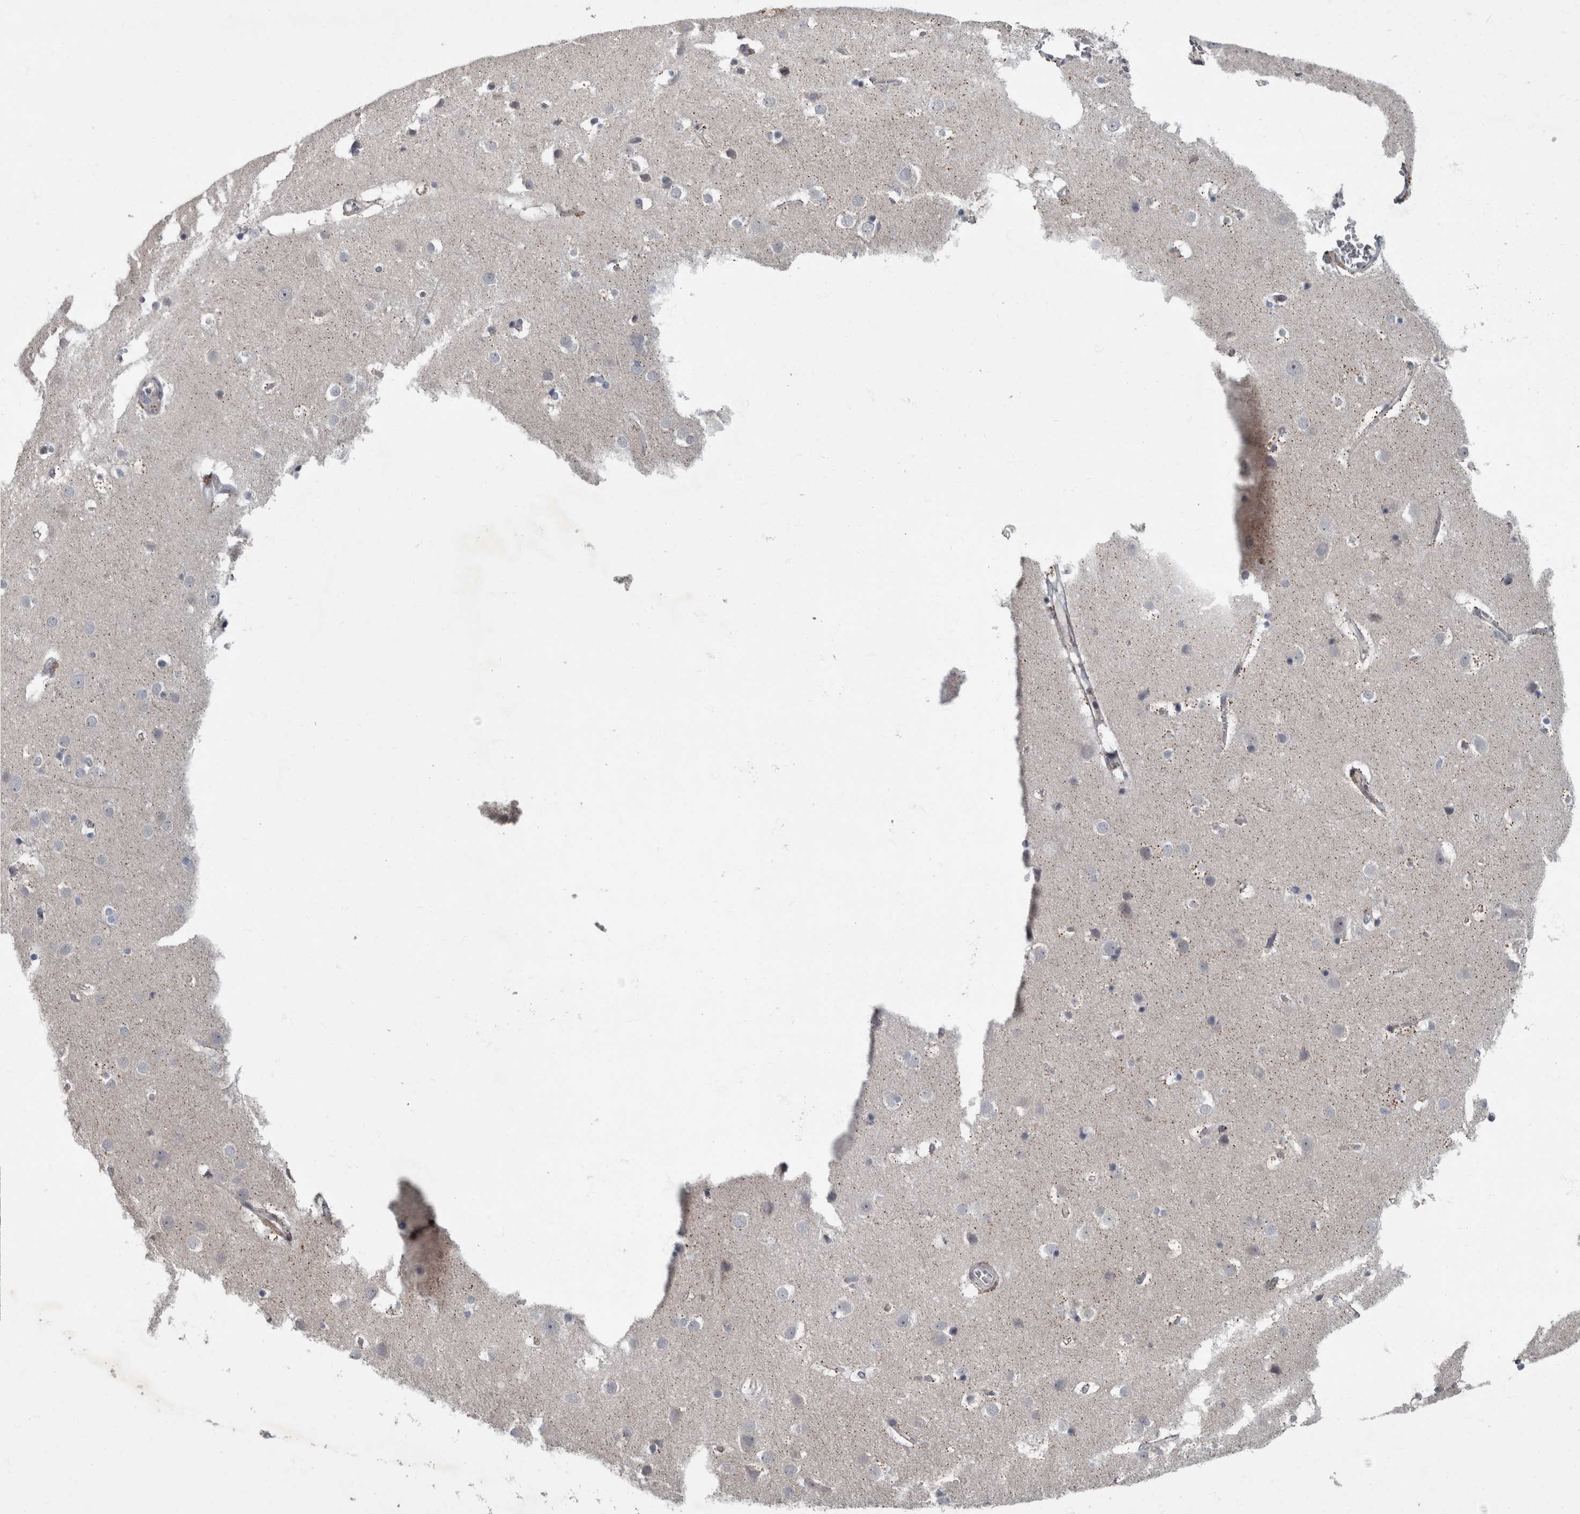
{"staining": {"intensity": "negative", "quantity": "none", "location": "none"}, "tissue": "cerebral cortex", "cell_type": "Endothelial cells", "image_type": "normal", "snomed": [{"axis": "morphology", "description": "Normal tissue, NOS"}, {"axis": "topography", "description": "Cerebral cortex"}], "caption": "Immunohistochemistry (IHC) micrograph of normal cerebral cortex stained for a protein (brown), which exhibits no staining in endothelial cells.", "gene": "CDC42BPG", "patient": {"sex": "male", "age": 54}}